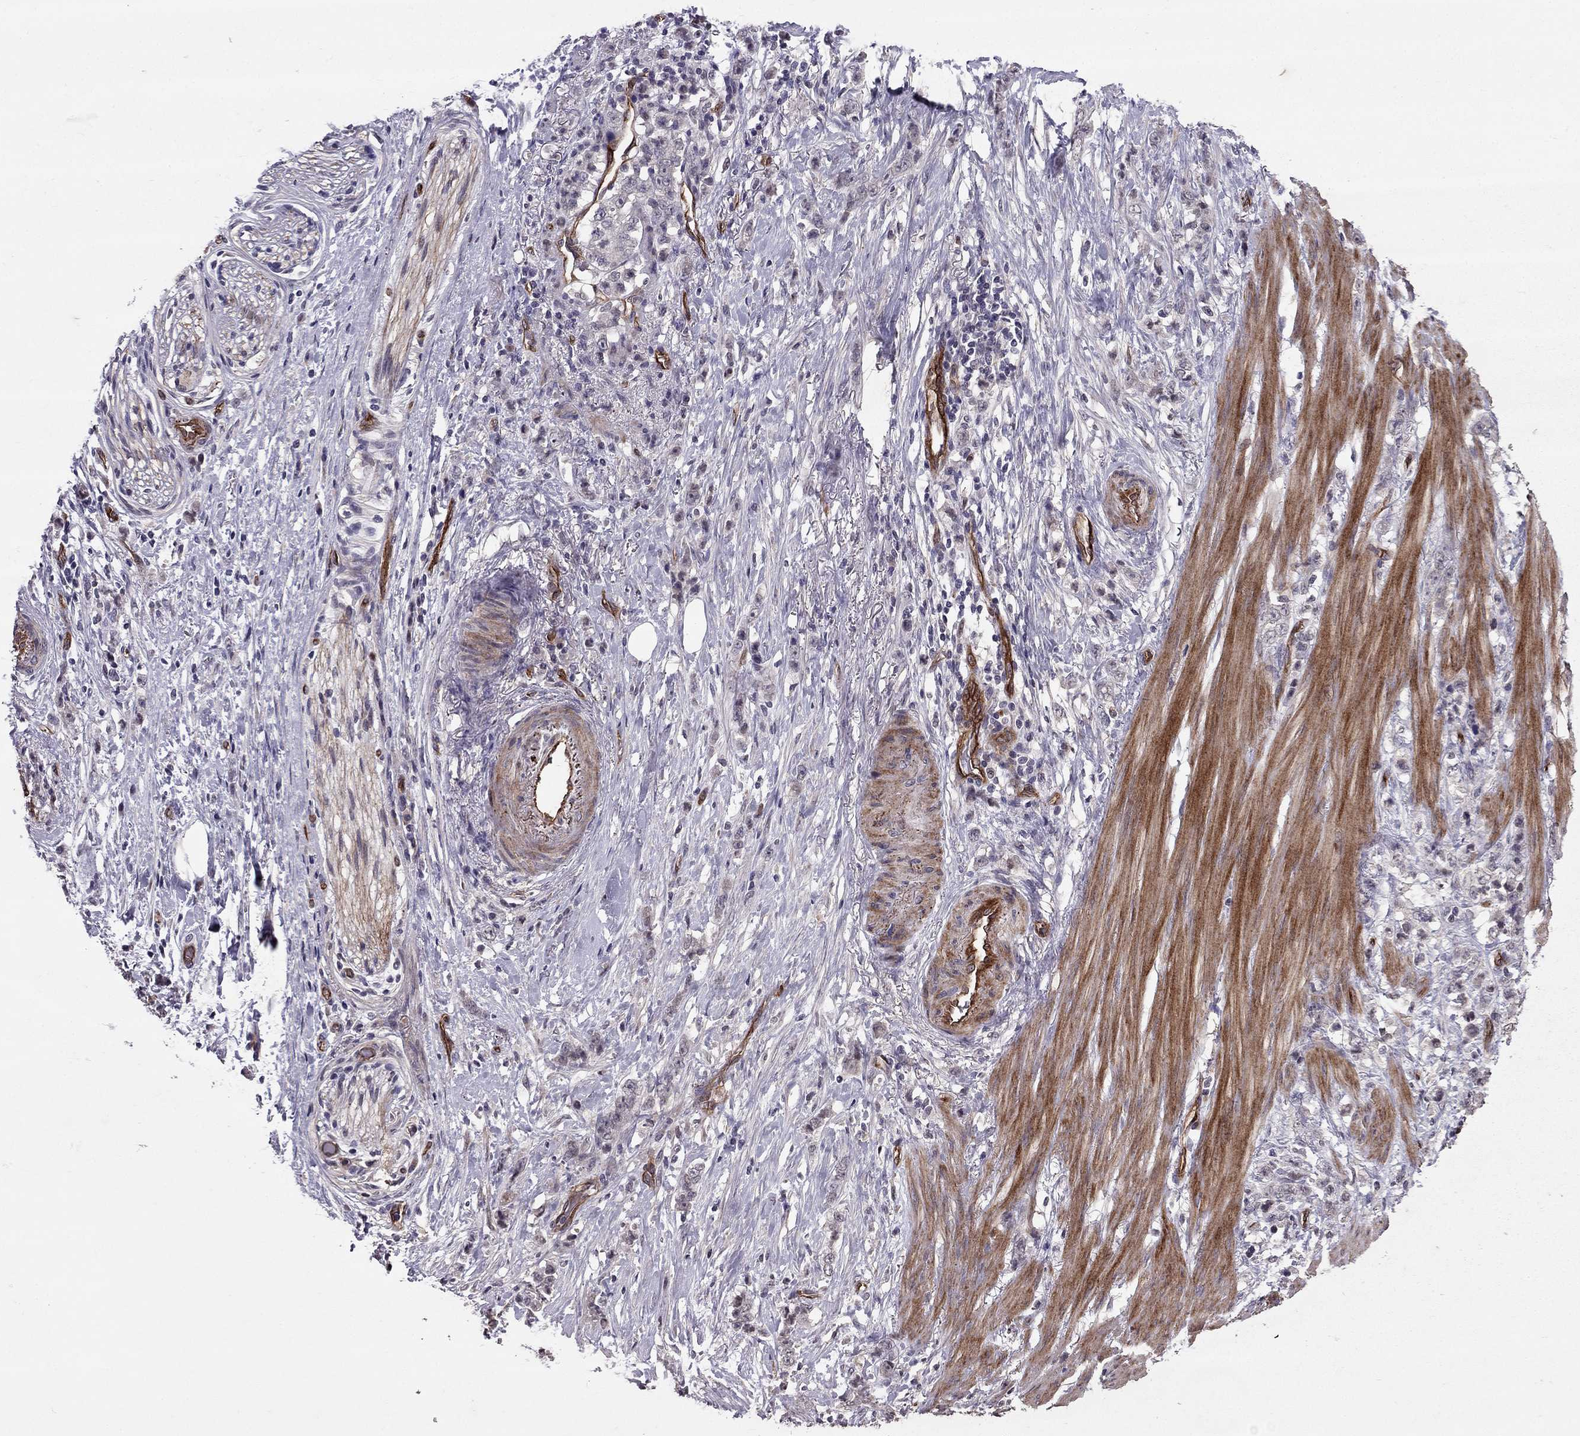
{"staining": {"intensity": "negative", "quantity": "none", "location": "none"}, "tissue": "stomach cancer", "cell_type": "Tumor cells", "image_type": "cancer", "snomed": [{"axis": "morphology", "description": "Adenocarcinoma, NOS"}, {"axis": "topography", "description": "Stomach, lower"}], "caption": "Immunohistochemistry micrograph of adenocarcinoma (stomach) stained for a protein (brown), which shows no expression in tumor cells.", "gene": "RASIP1", "patient": {"sex": "male", "age": 88}}